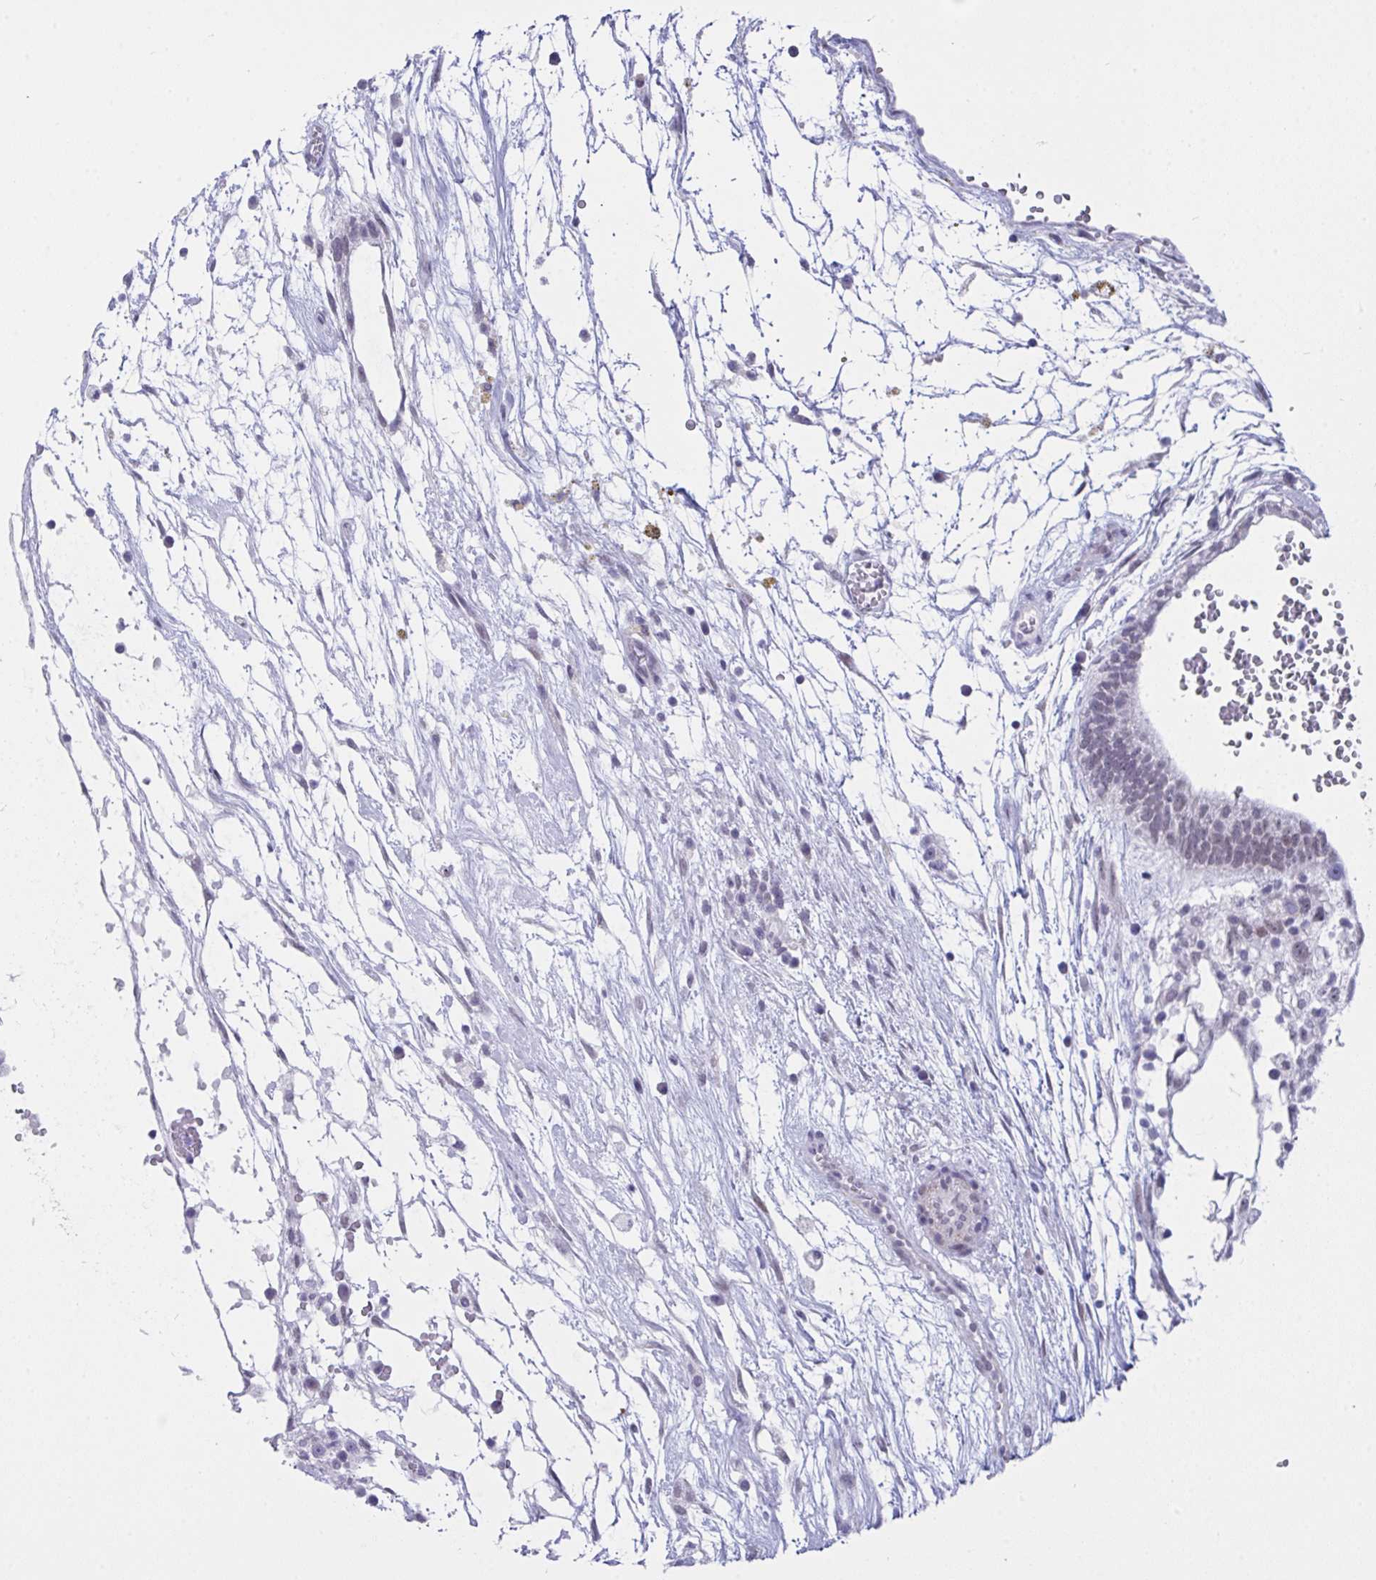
{"staining": {"intensity": "negative", "quantity": "none", "location": "none"}, "tissue": "testis cancer", "cell_type": "Tumor cells", "image_type": "cancer", "snomed": [{"axis": "morphology", "description": "Carcinoma, Embryonal, NOS"}, {"axis": "topography", "description": "Testis"}], "caption": "Micrograph shows no protein expression in tumor cells of embryonal carcinoma (testis) tissue.", "gene": "FBXL22", "patient": {"sex": "male", "age": 32}}